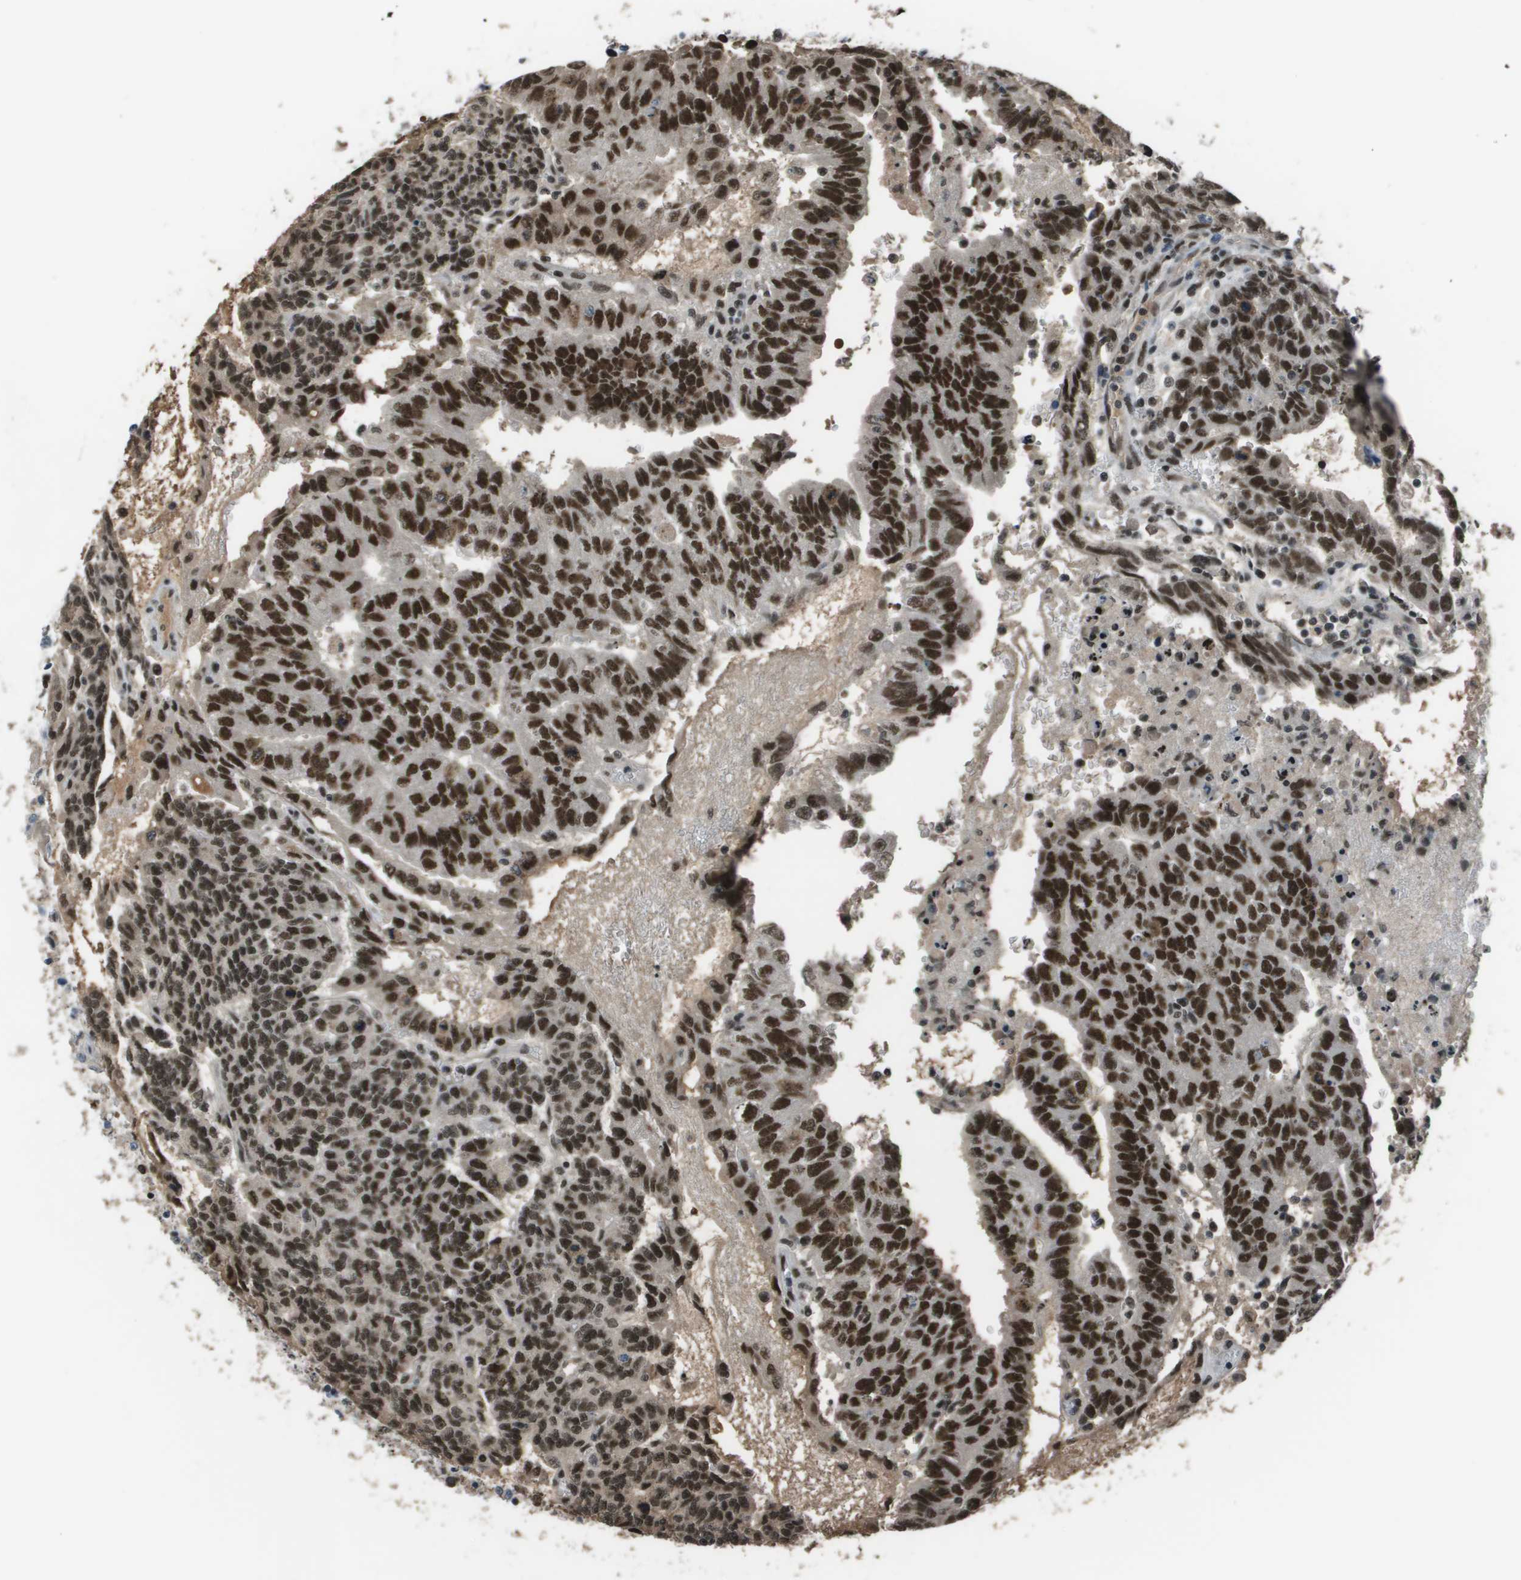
{"staining": {"intensity": "strong", "quantity": ">75%", "location": "nuclear"}, "tissue": "testis cancer", "cell_type": "Tumor cells", "image_type": "cancer", "snomed": [{"axis": "morphology", "description": "Seminoma, NOS"}, {"axis": "morphology", "description": "Carcinoma, Embryonal, NOS"}, {"axis": "topography", "description": "Testis"}], "caption": "Testis embryonal carcinoma stained for a protein shows strong nuclear positivity in tumor cells.", "gene": "THRAP3", "patient": {"sex": "male", "age": 52}}